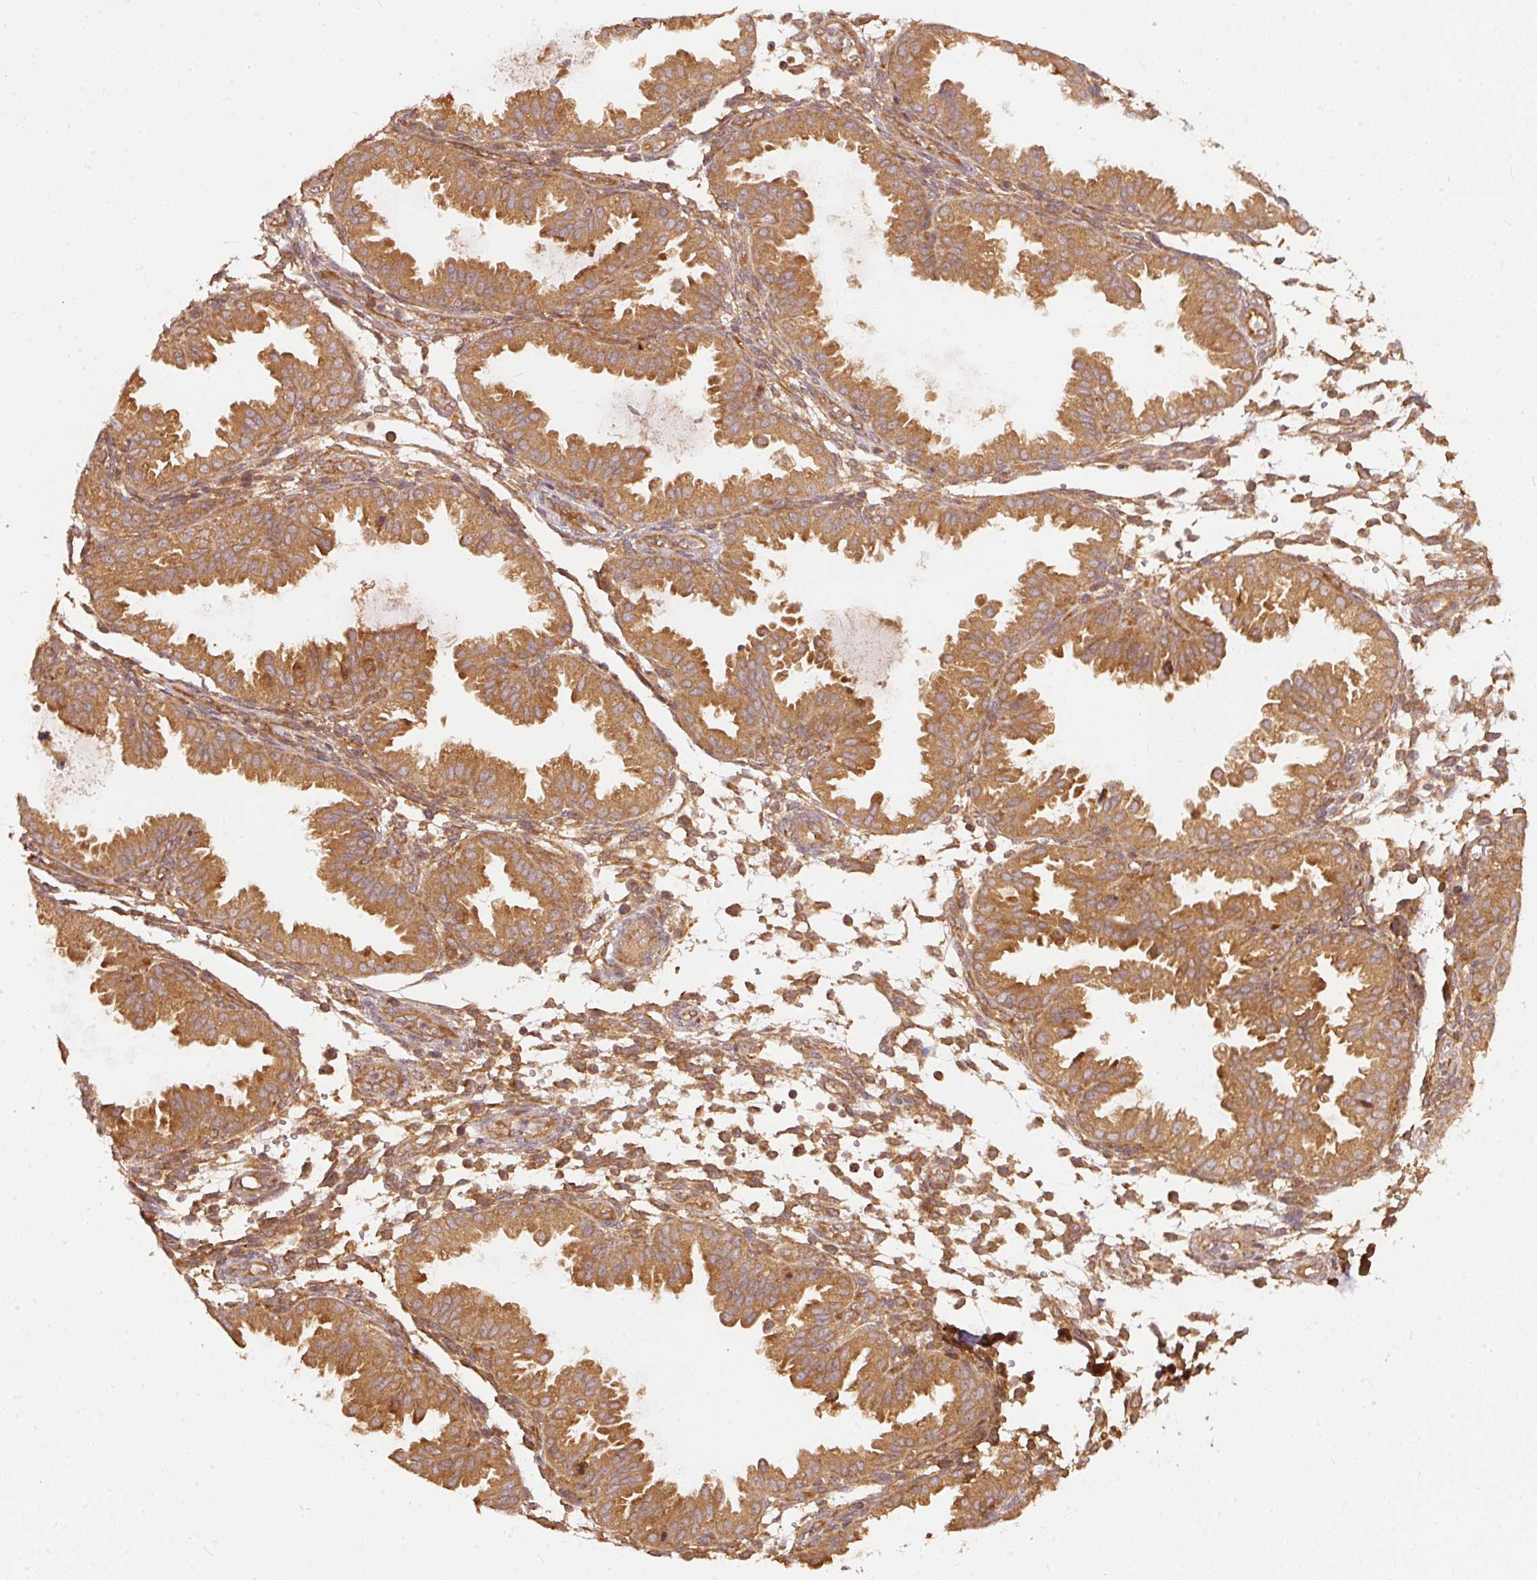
{"staining": {"intensity": "moderate", "quantity": ">75%", "location": "cytoplasmic/membranous"}, "tissue": "endometrium", "cell_type": "Cells in endometrial stroma", "image_type": "normal", "snomed": [{"axis": "morphology", "description": "Normal tissue, NOS"}, {"axis": "topography", "description": "Endometrium"}], "caption": "A photomicrograph of endometrium stained for a protein exhibits moderate cytoplasmic/membranous brown staining in cells in endometrial stroma.", "gene": "EIF3B", "patient": {"sex": "female", "age": 33}}